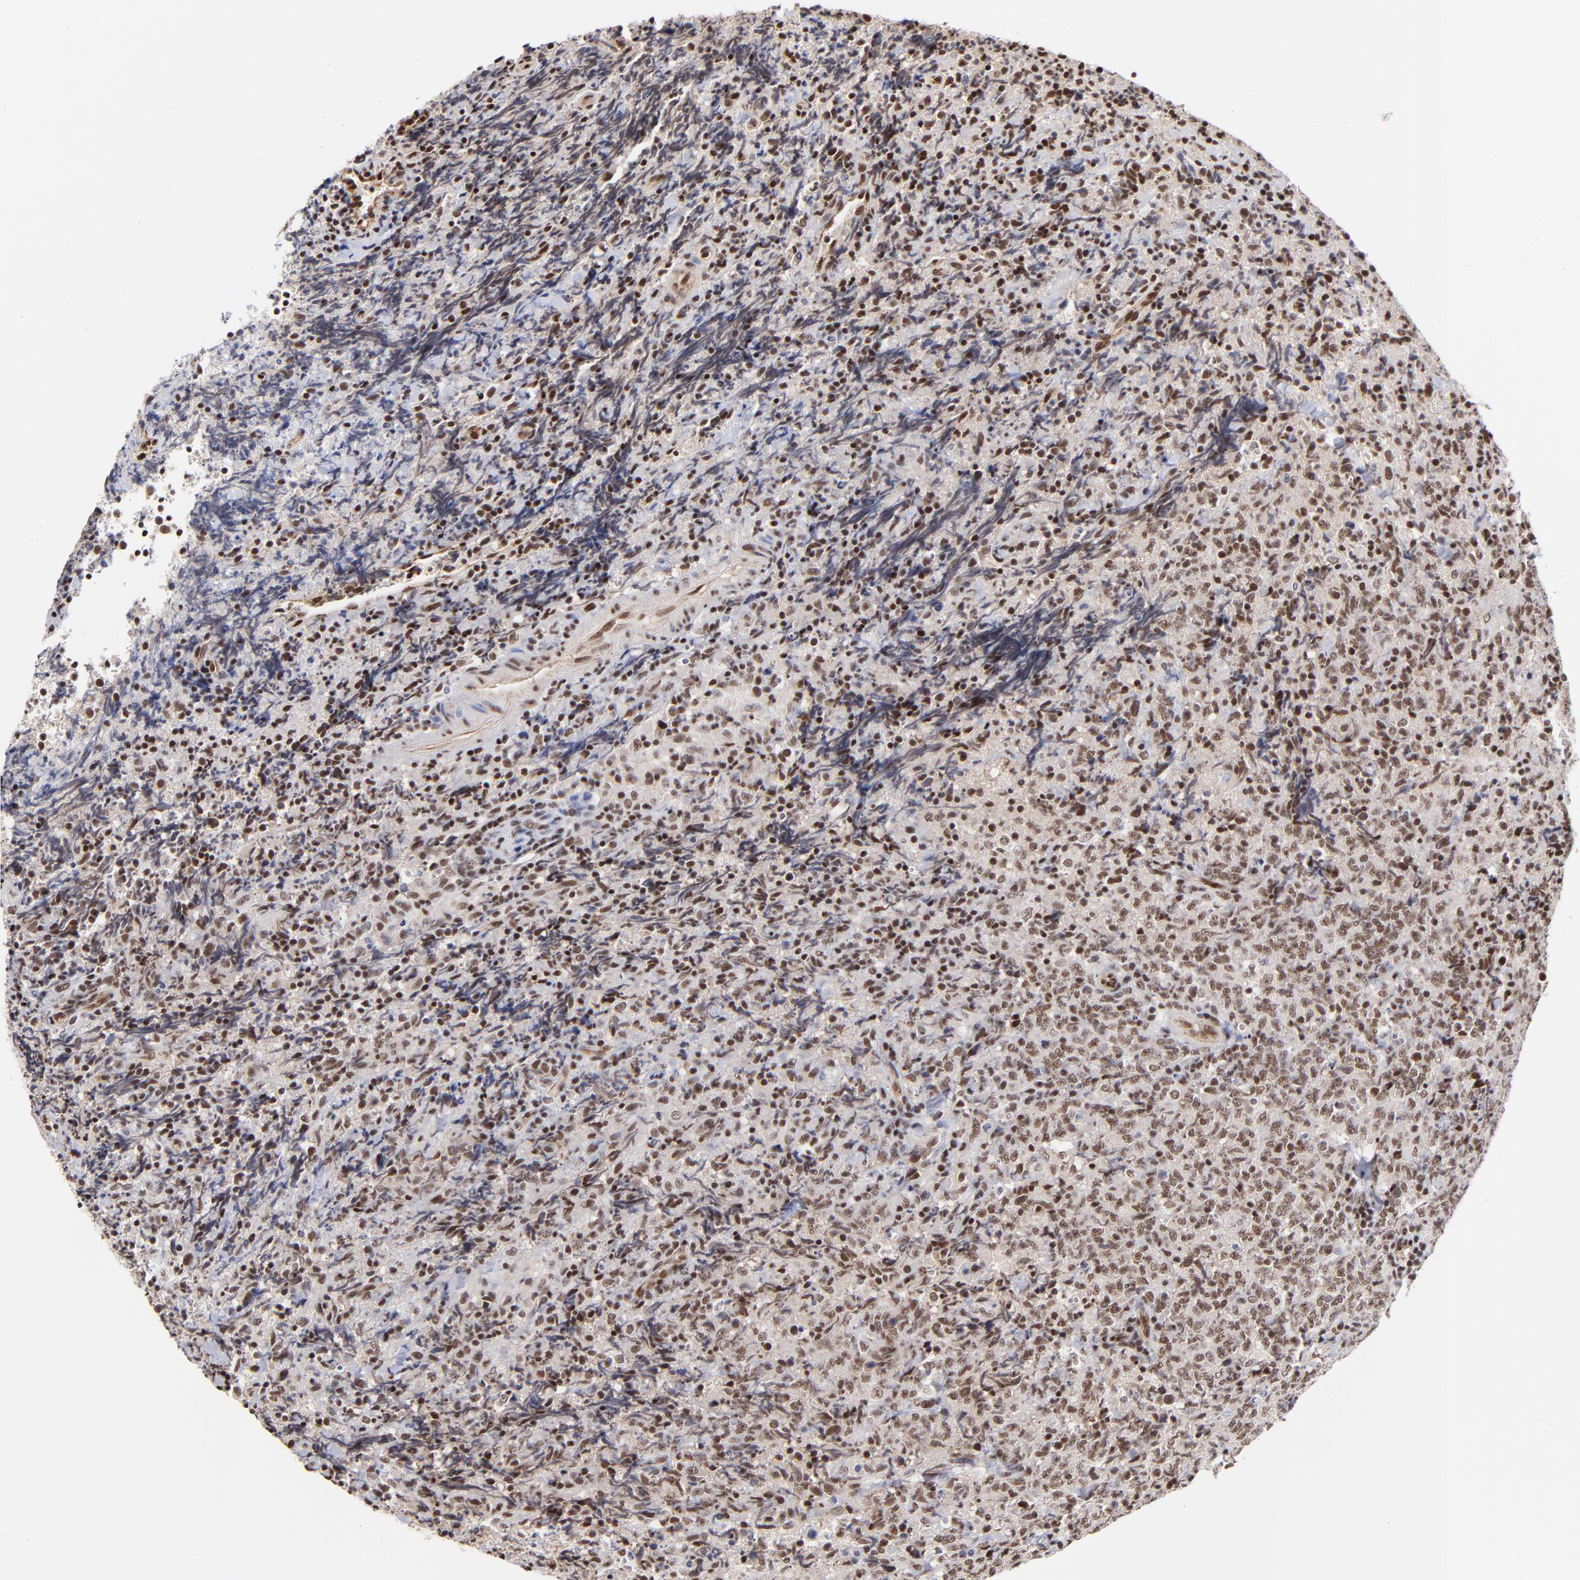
{"staining": {"intensity": "moderate", "quantity": ">75%", "location": "nuclear"}, "tissue": "lymphoma", "cell_type": "Tumor cells", "image_type": "cancer", "snomed": [{"axis": "morphology", "description": "Malignant lymphoma, non-Hodgkin's type, High grade"}, {"axis": "topography", "description": "Tonsil"}], "caption": "Protein staining reveals moderate nuclear expression in approximately >75% of tumor cells in high-grade malignant lymphoma, non-Hodgkin's type.", "gene": "GABPA", "patient": {"sex": "female", "age": 36}}